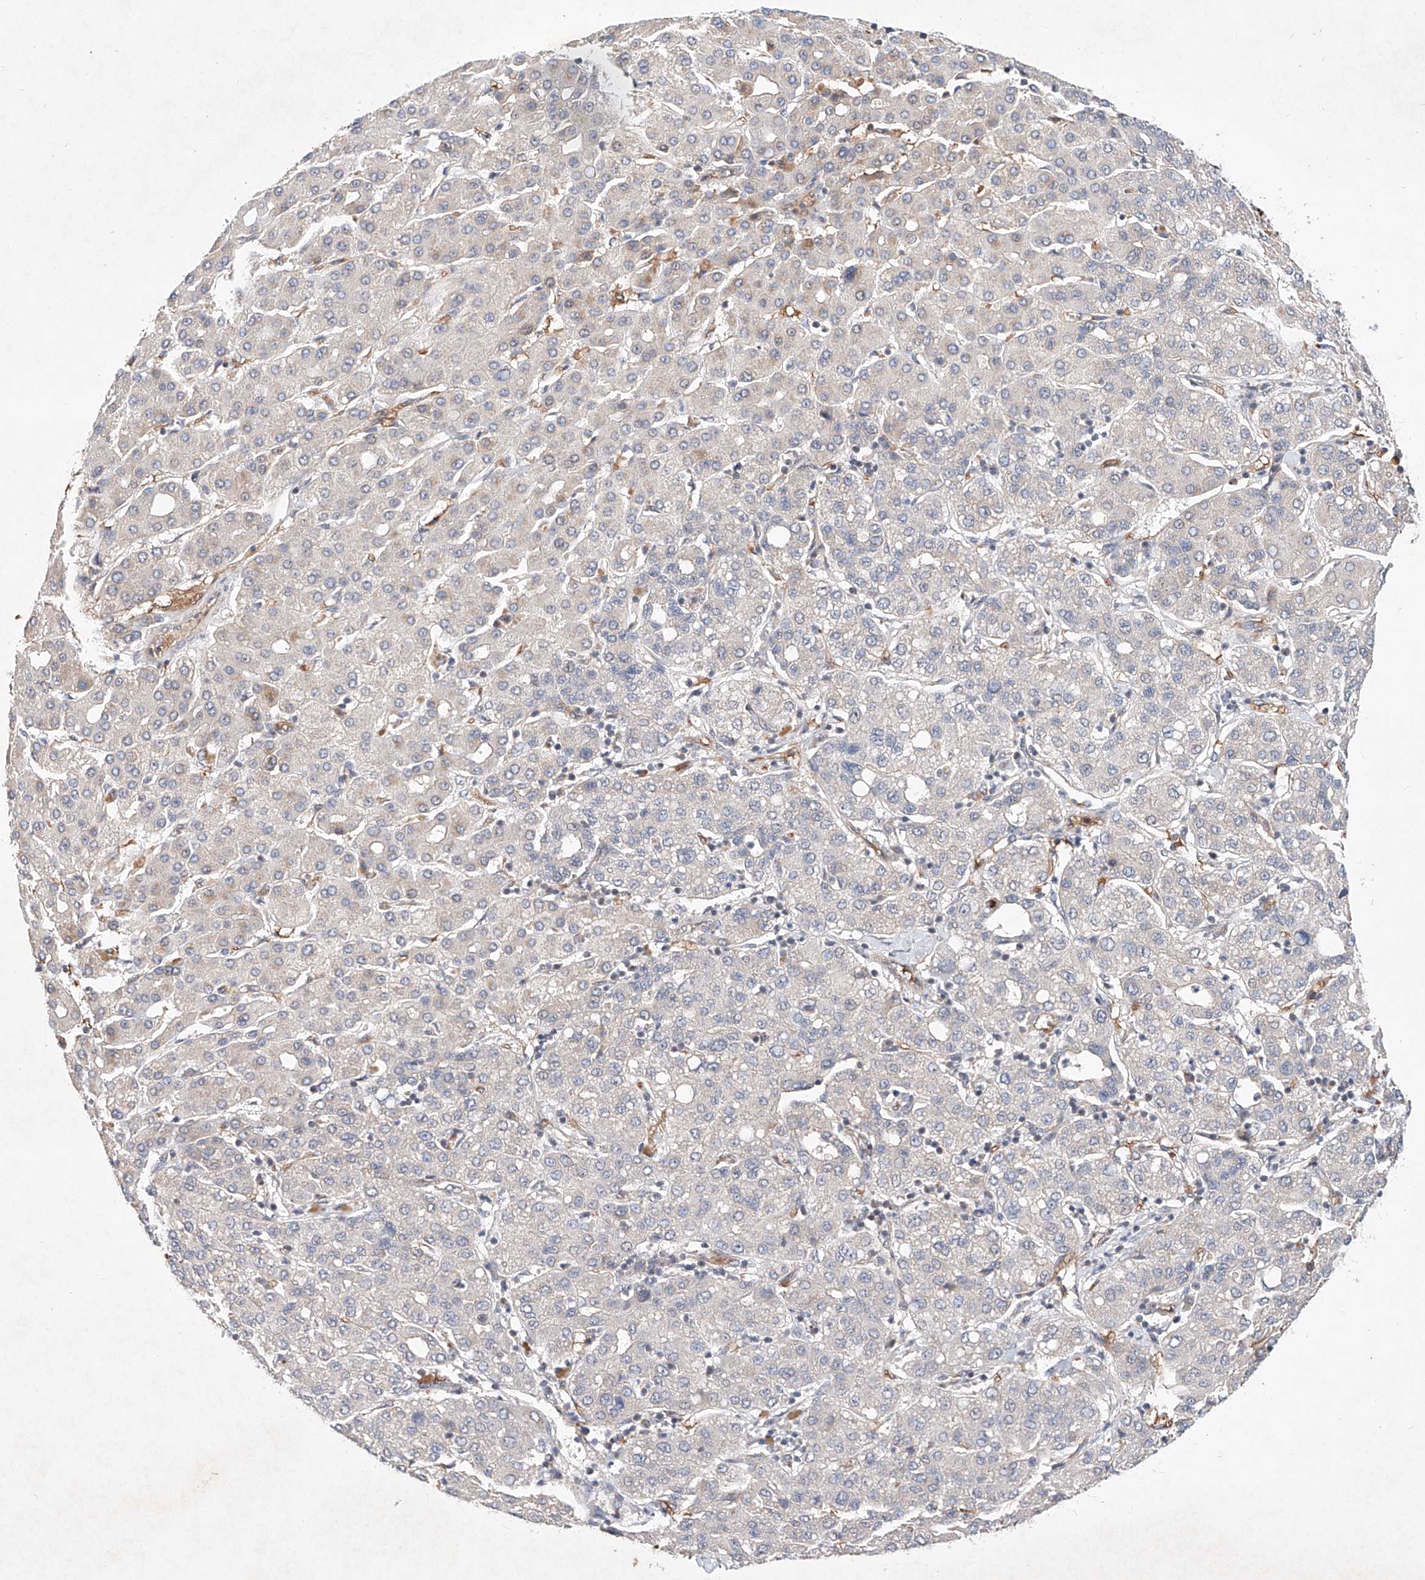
{"staining": {"intensity": "negative", "quantity": "none", "location": "none"}, "tissue": "liver cancer", "cell_type": "Tumor cells", "image_type": "cancer", "snomed": [{"axis": "morphology", "description": "Carcinoma, Hepatocellular, NOS"}, {"axis": "topography", "description": "Liver"}], "caption": "Liver hepatocellular carcinoma stained for a protein using immunohistochemistry shows no expression tumor cells.", "gene": "FASTK", "patient": {"sex": "male", "age": 65}}